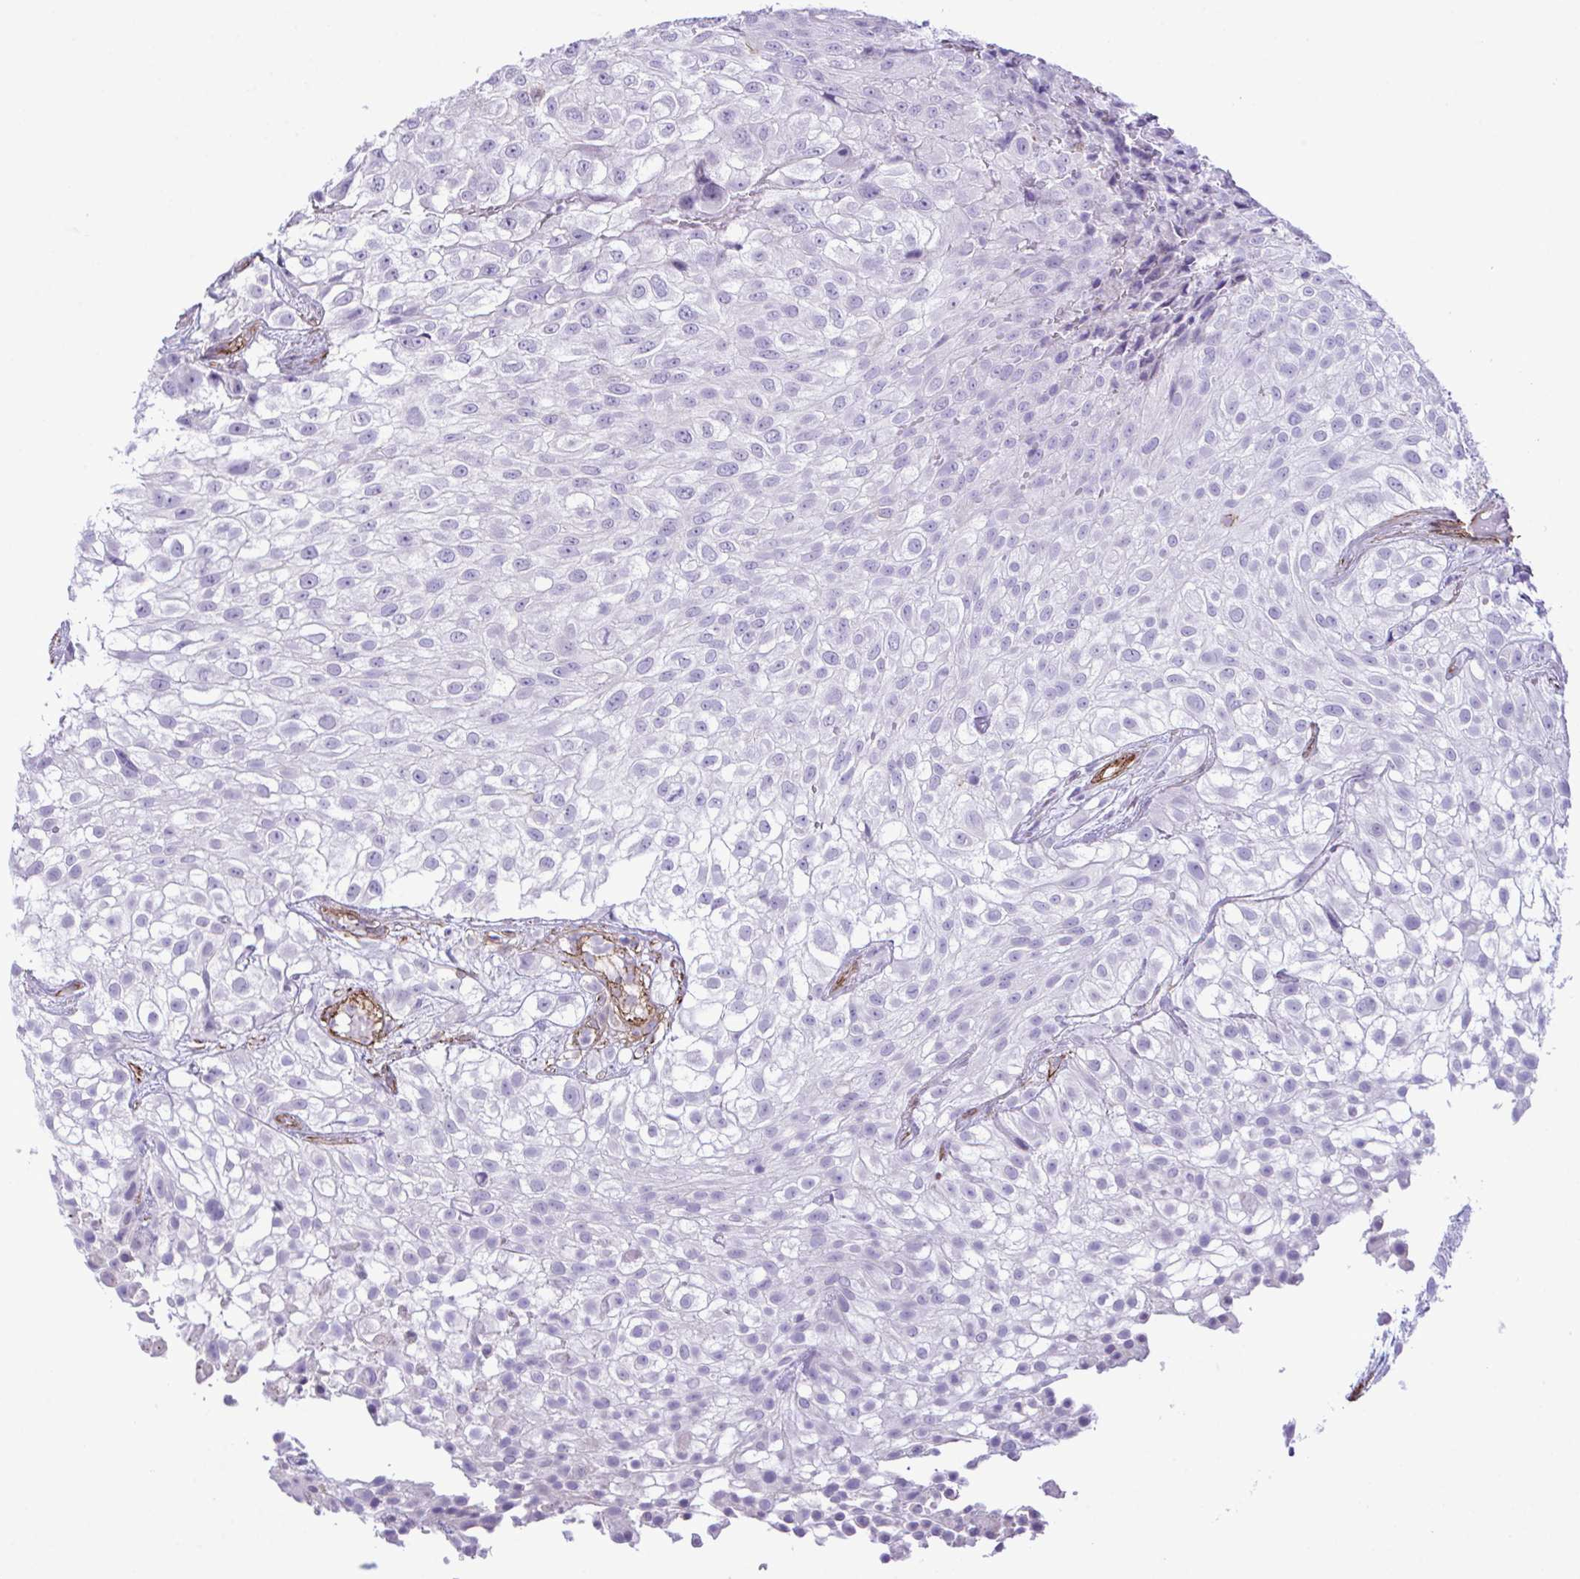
{"staining": {"intensity": "negative", "quantity": "none", "location": "none"}, "tissue": "urothelial cancer", "cell_type": "Tumor cells", "image_type": "cancer", "snomed": [{"axis": "morphology", "description": "Urothelial carcinoma, High grade"}, {"axis": "topography", "description": "Urinary bladder"}], "caption": "Tumor cells are negative for brown protein staining in urothelial cancer.", "gene": "SYNPO2L", "patient": {"sex": "male", "age": 56}}